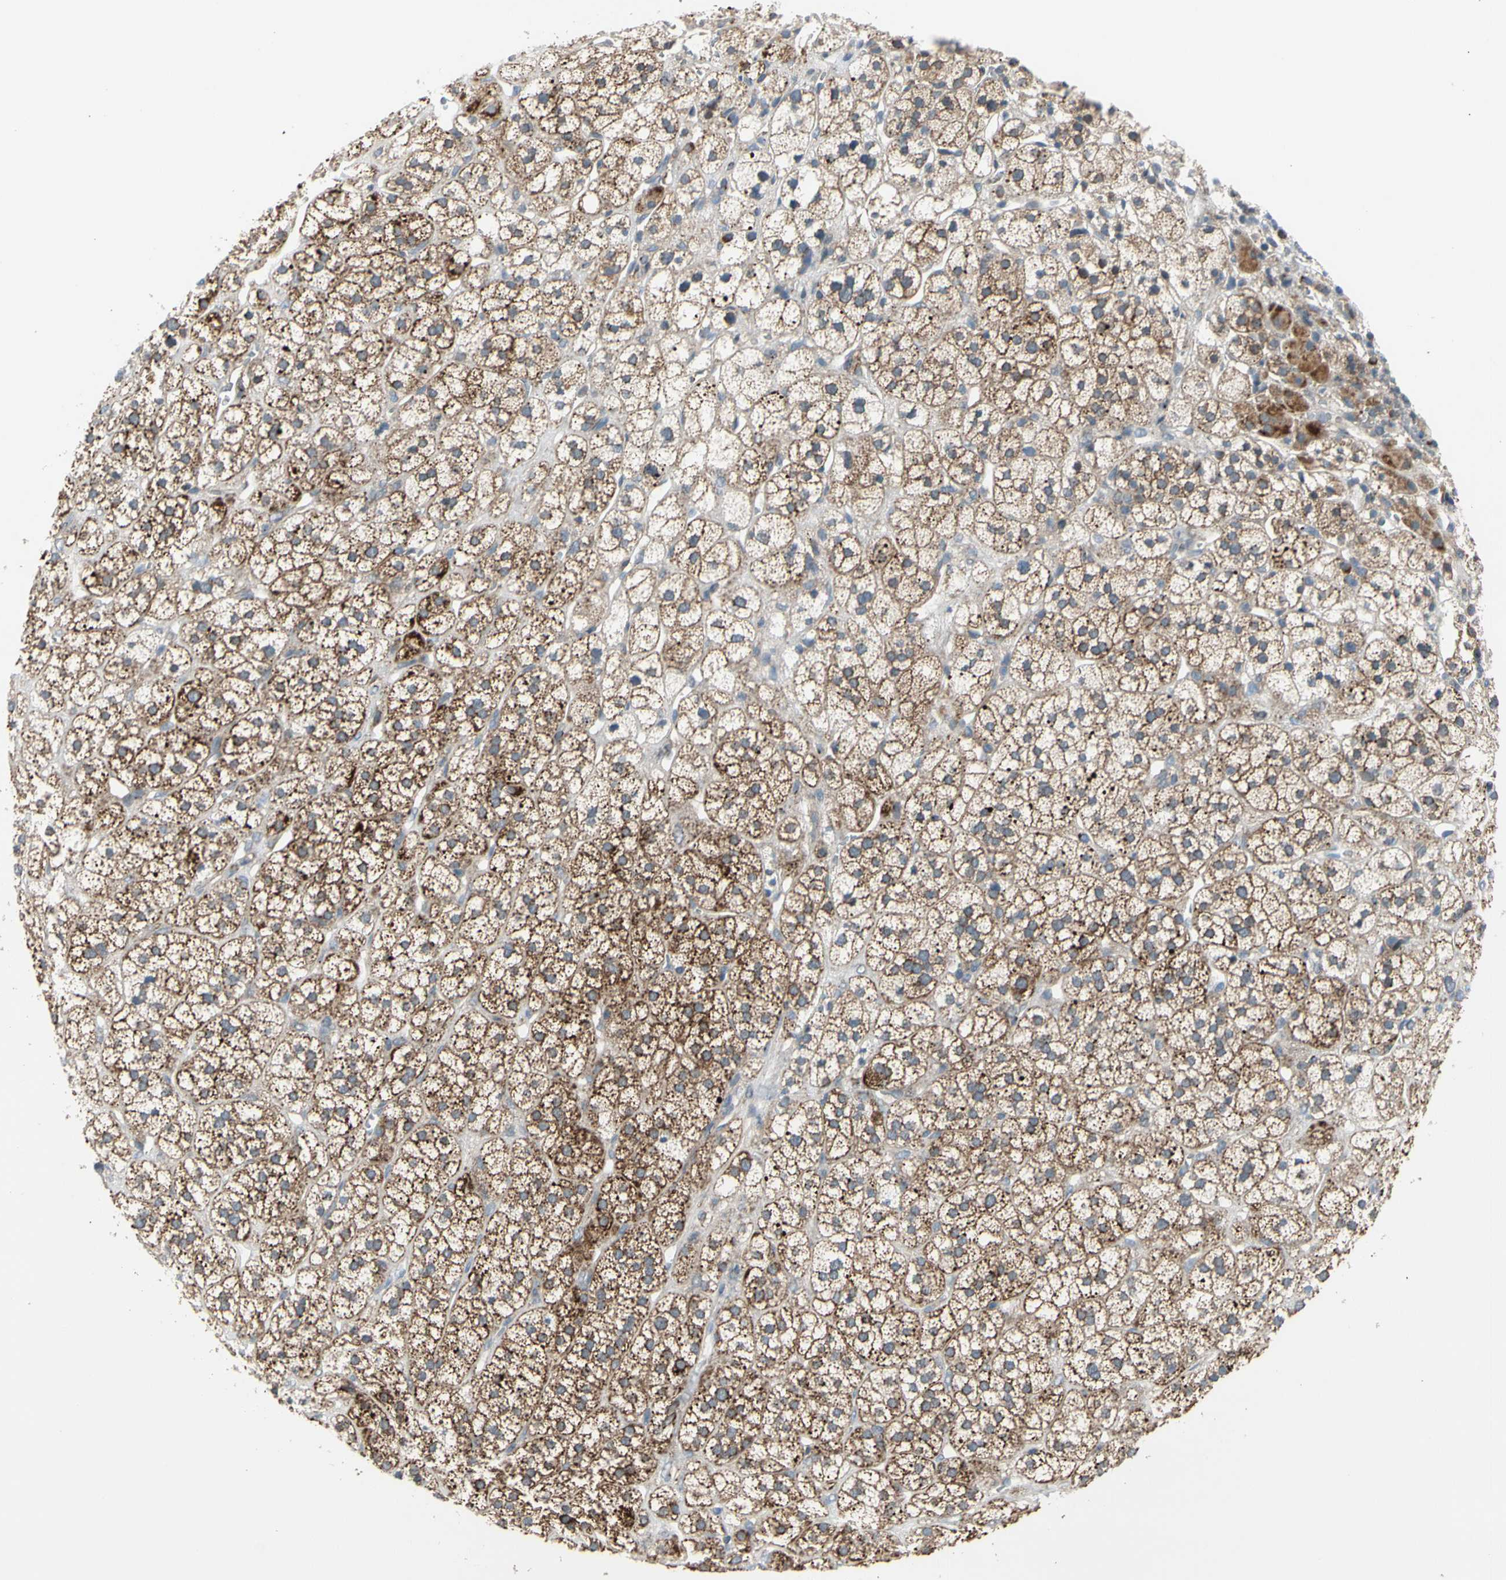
{"staining": {"intensity": "strong", "quantity": ">75%", "location": "cytoplasmic/membranous"}, "tissue": "adrenal gland", "cell_type": "Glandular cells", "image_type": "normal", "snomed": [{"axis": "morphology", "description": "Normal tissue, NOS"}, {"axis": "topography", "description": "Adrenal gland"}], "caption": "IHC (DAB (3,3'-diaminobenzidine)) staining of normal human adrenal gland exhibits strong cytoplasmic/membranous protein expression in about >75% of glandular cells. Using DAB (3,3'-diaminobenzidine) (brown) and hematoxylin (blue) stains, captured at high magnification using brightfield microscopy.", "gene": "GALNT5", "patient": {"sex": "female", "age": 71}}